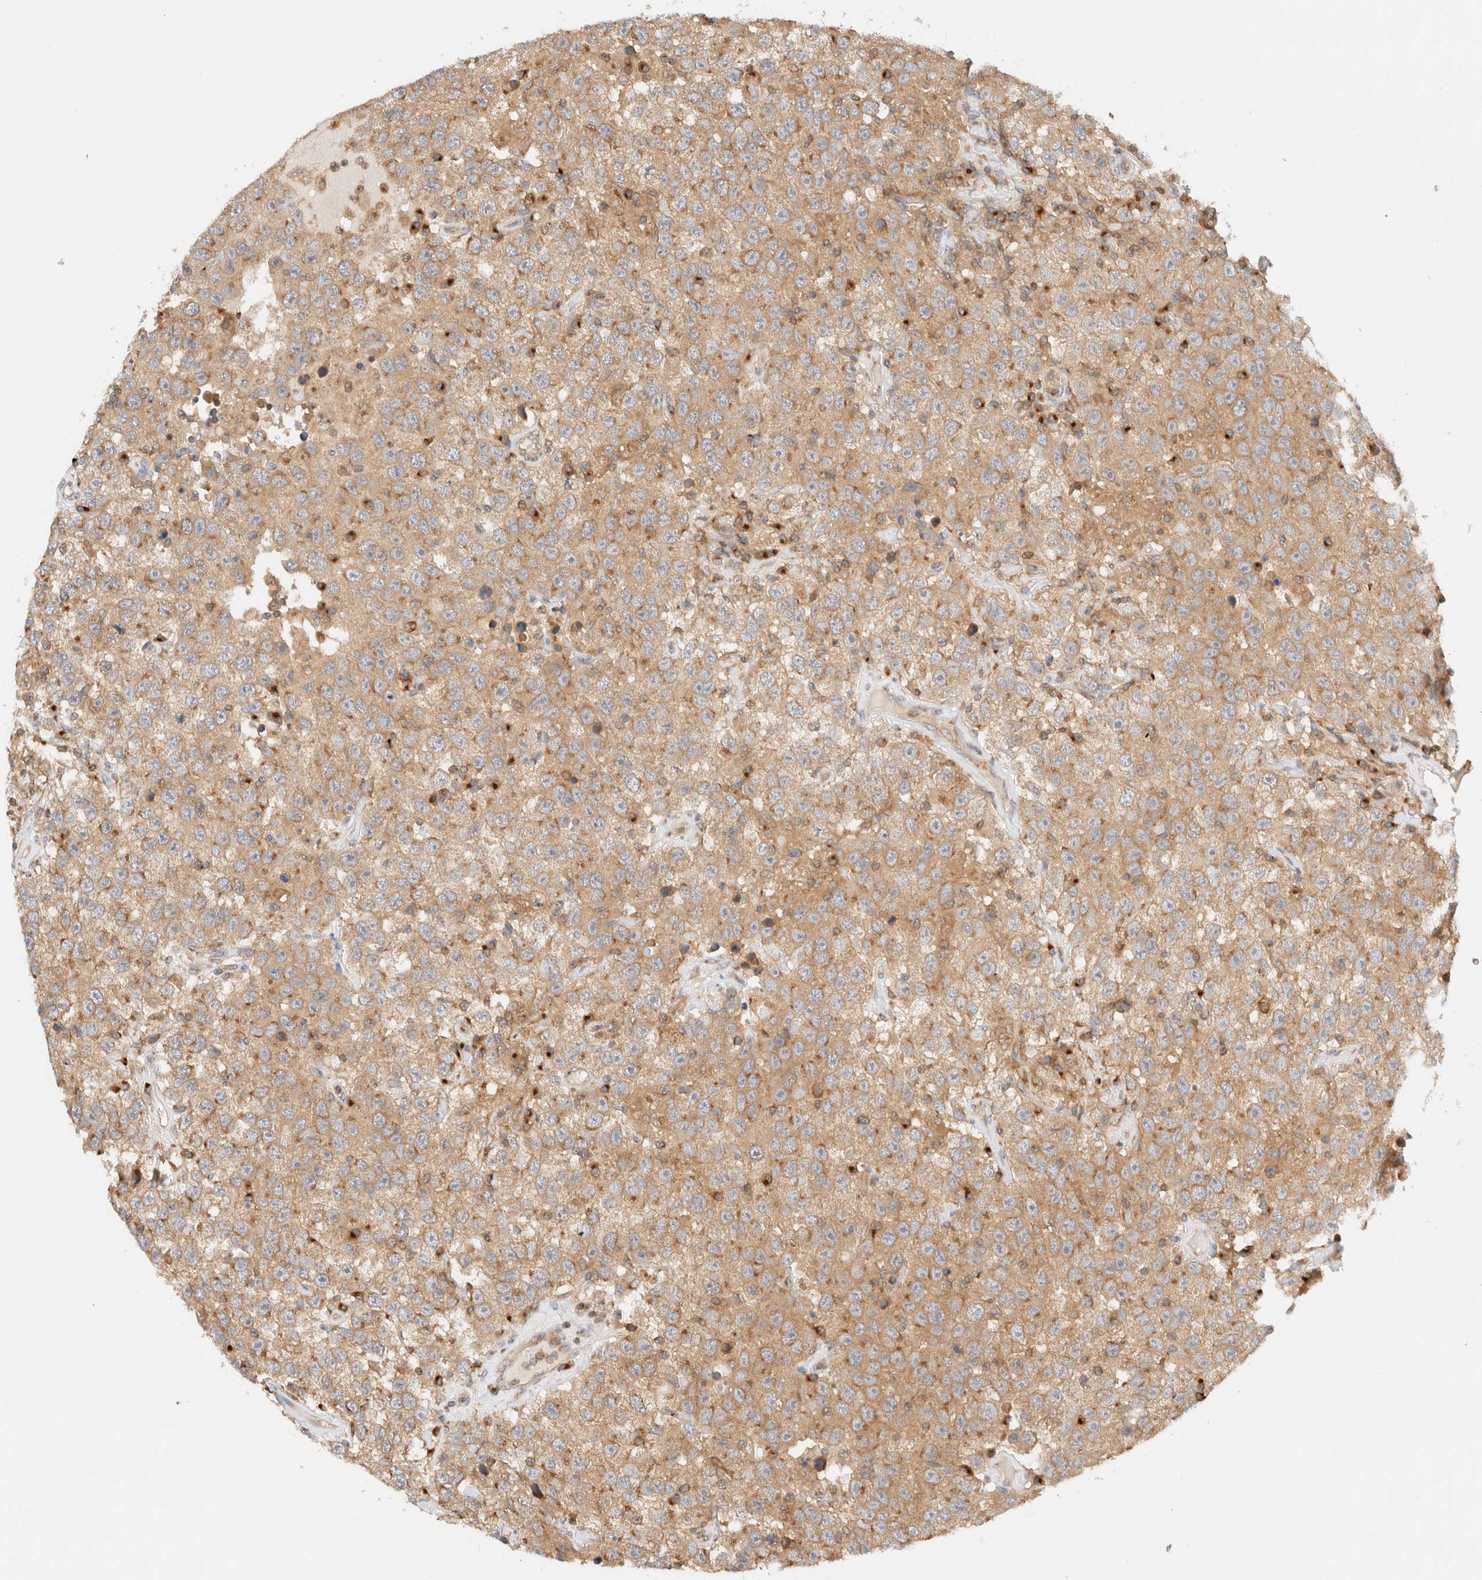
{"staining": {"intensity": "moderate", "quantity": ">75%", "location": "cytoplasmic/membranous"}, "tissue": "testis cancer", "cell_type": "Tumor cells", "image_type": "cancer", "snomed": [{"axis": "morphology", "description": "Seminoma, NOS"}, {"axis": "topography", "description": "Testis"}], "caption": "High-magnification brightfield microscopy of testis cancer (seminoma) stained with DAB (brown) and counterstained with hematoxylin (blue). tumor cells exhibit moderate cytoplasmic/membranous staining is appreciated in approximately>75% of cells.", "gene": "RABEP1", "patient": {"sex": "male", "age": 41}}